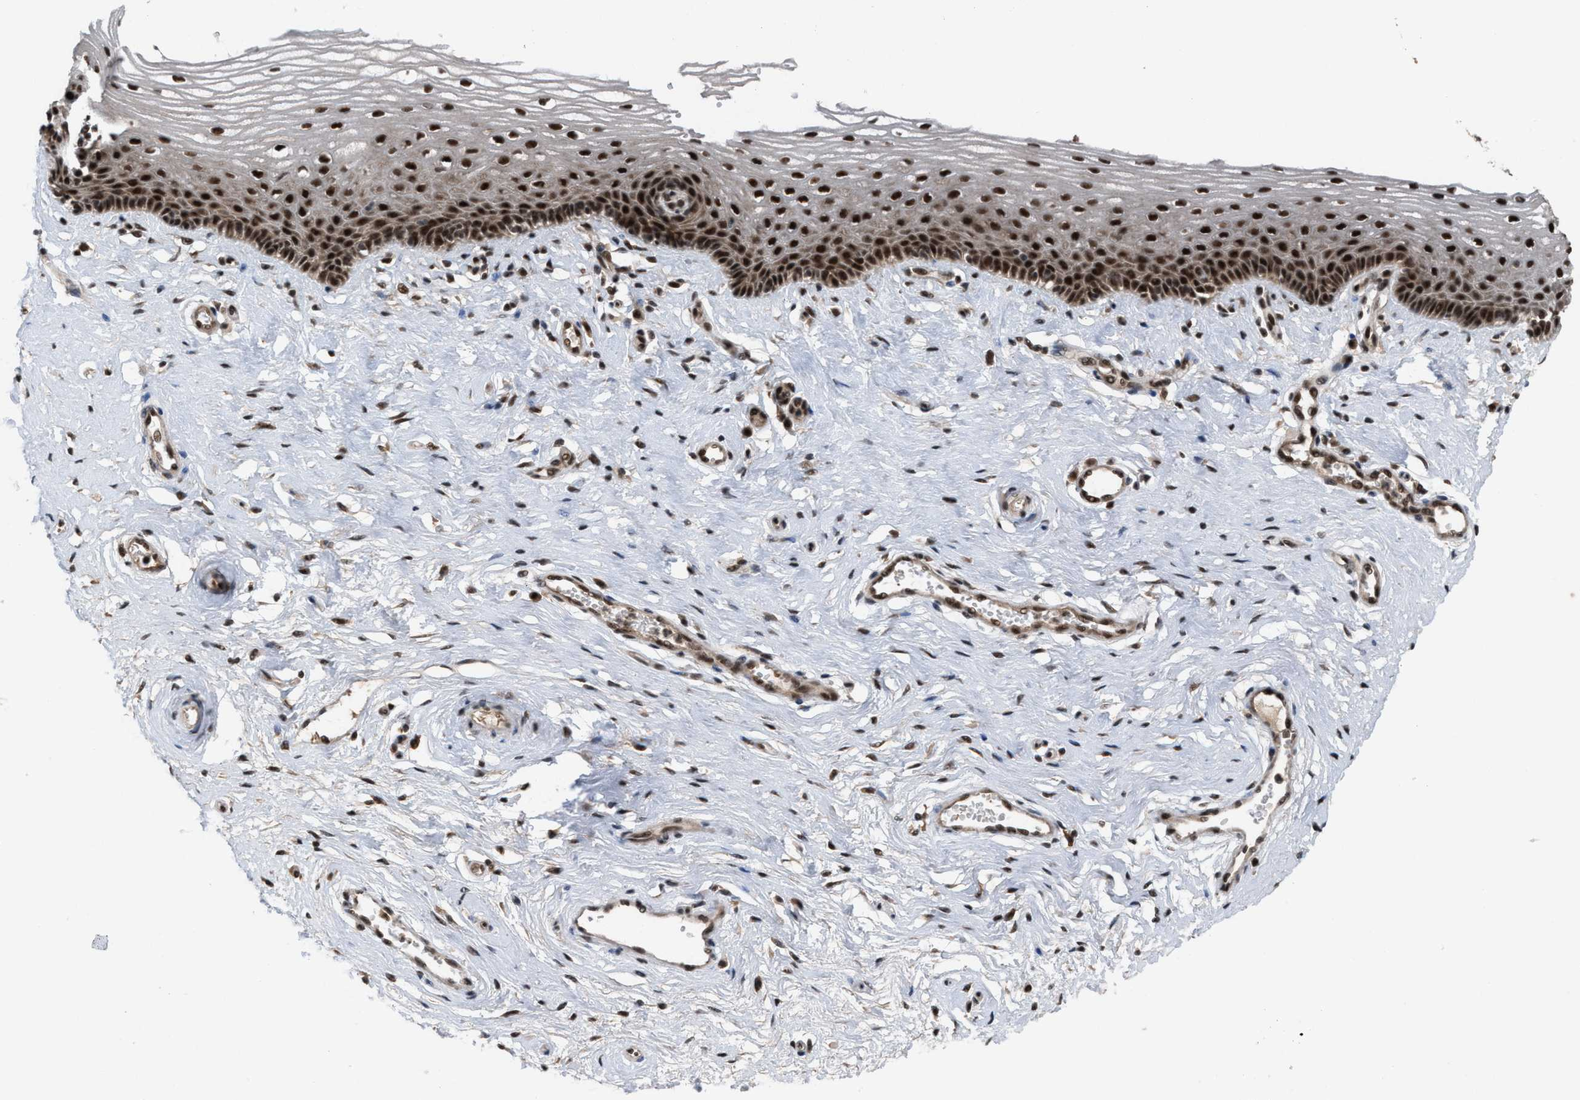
{"staining": {"intensity": "strong", "quantity": ">75%", "location": "nuclear"}, "tissue": "vagina", "cell_type": "Squamous epithelial cells", "image_type": "normal", "snomed": [{"axis": "morphology", "description": "Normal tissue, NOS"}, {"axis": "topography", "description": "Vagina"}], "caption": "Brown immunohistochemical staining in normal vagina reveals strong nuclear expression in approximately >75% of squamous epithelial cells.", "gene": "PRPF4", "patient": {"sex": "female", "age": 46}}